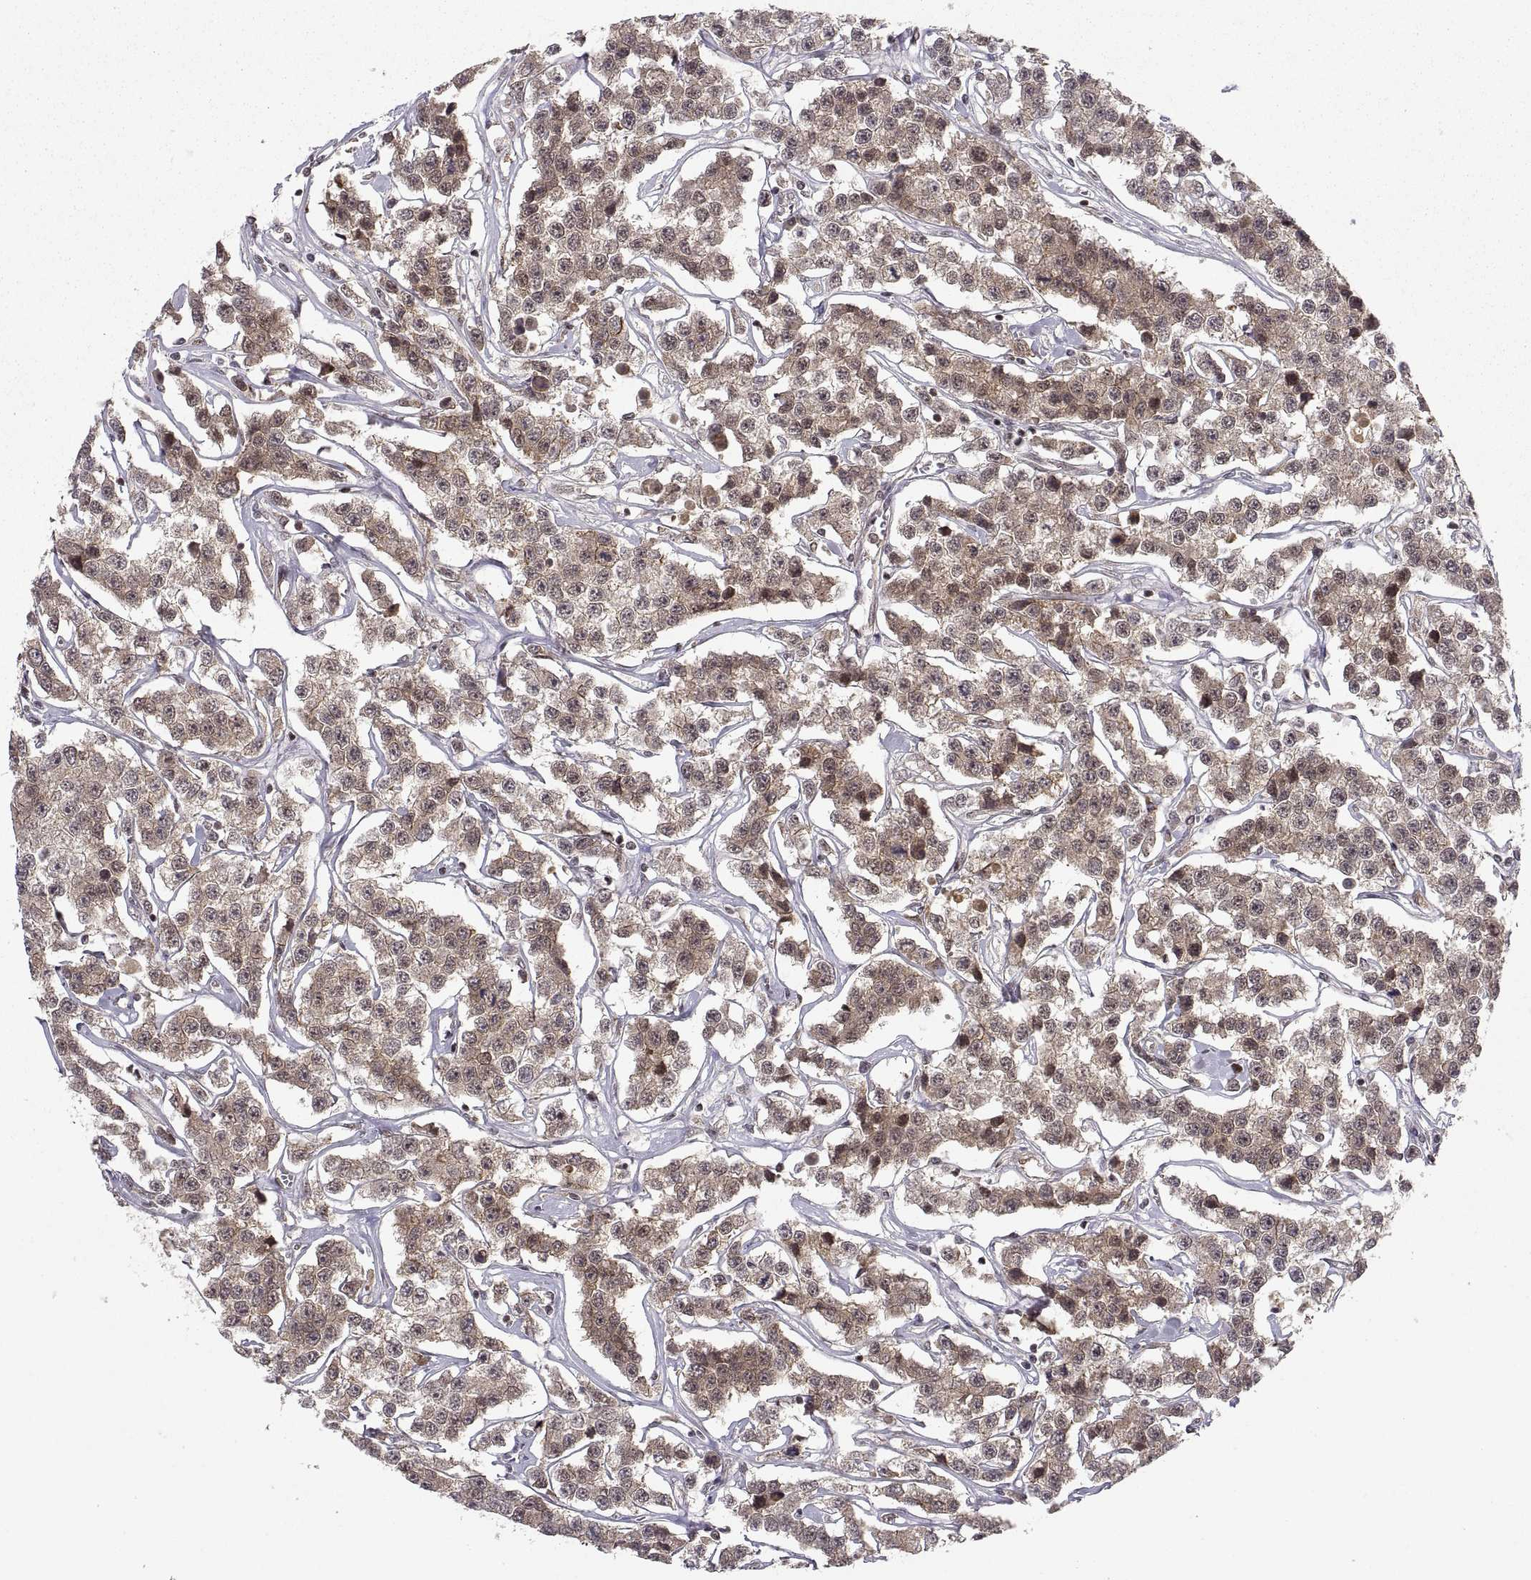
{"staining": {"intensity": "moderate", "quantity": "<25%", "location": "cytoplasmic/membranous"}, "tissue": "testis cancer", "cell_type": "Tumor cells", "image_type": "cancer", "snomed": [{"axis": "morphology", "description": "Seminoma, NOS"}, {"axis": "topography", "description": "Testis"}], "caption": "Brown immunohistochemical staining in human testis seminoma exhibits moderate cytoplasmic/membranous staining in approximately <25% of tumor cells.", "gene": "ABL2", "patient": {"sex": "male", "age": 59}}